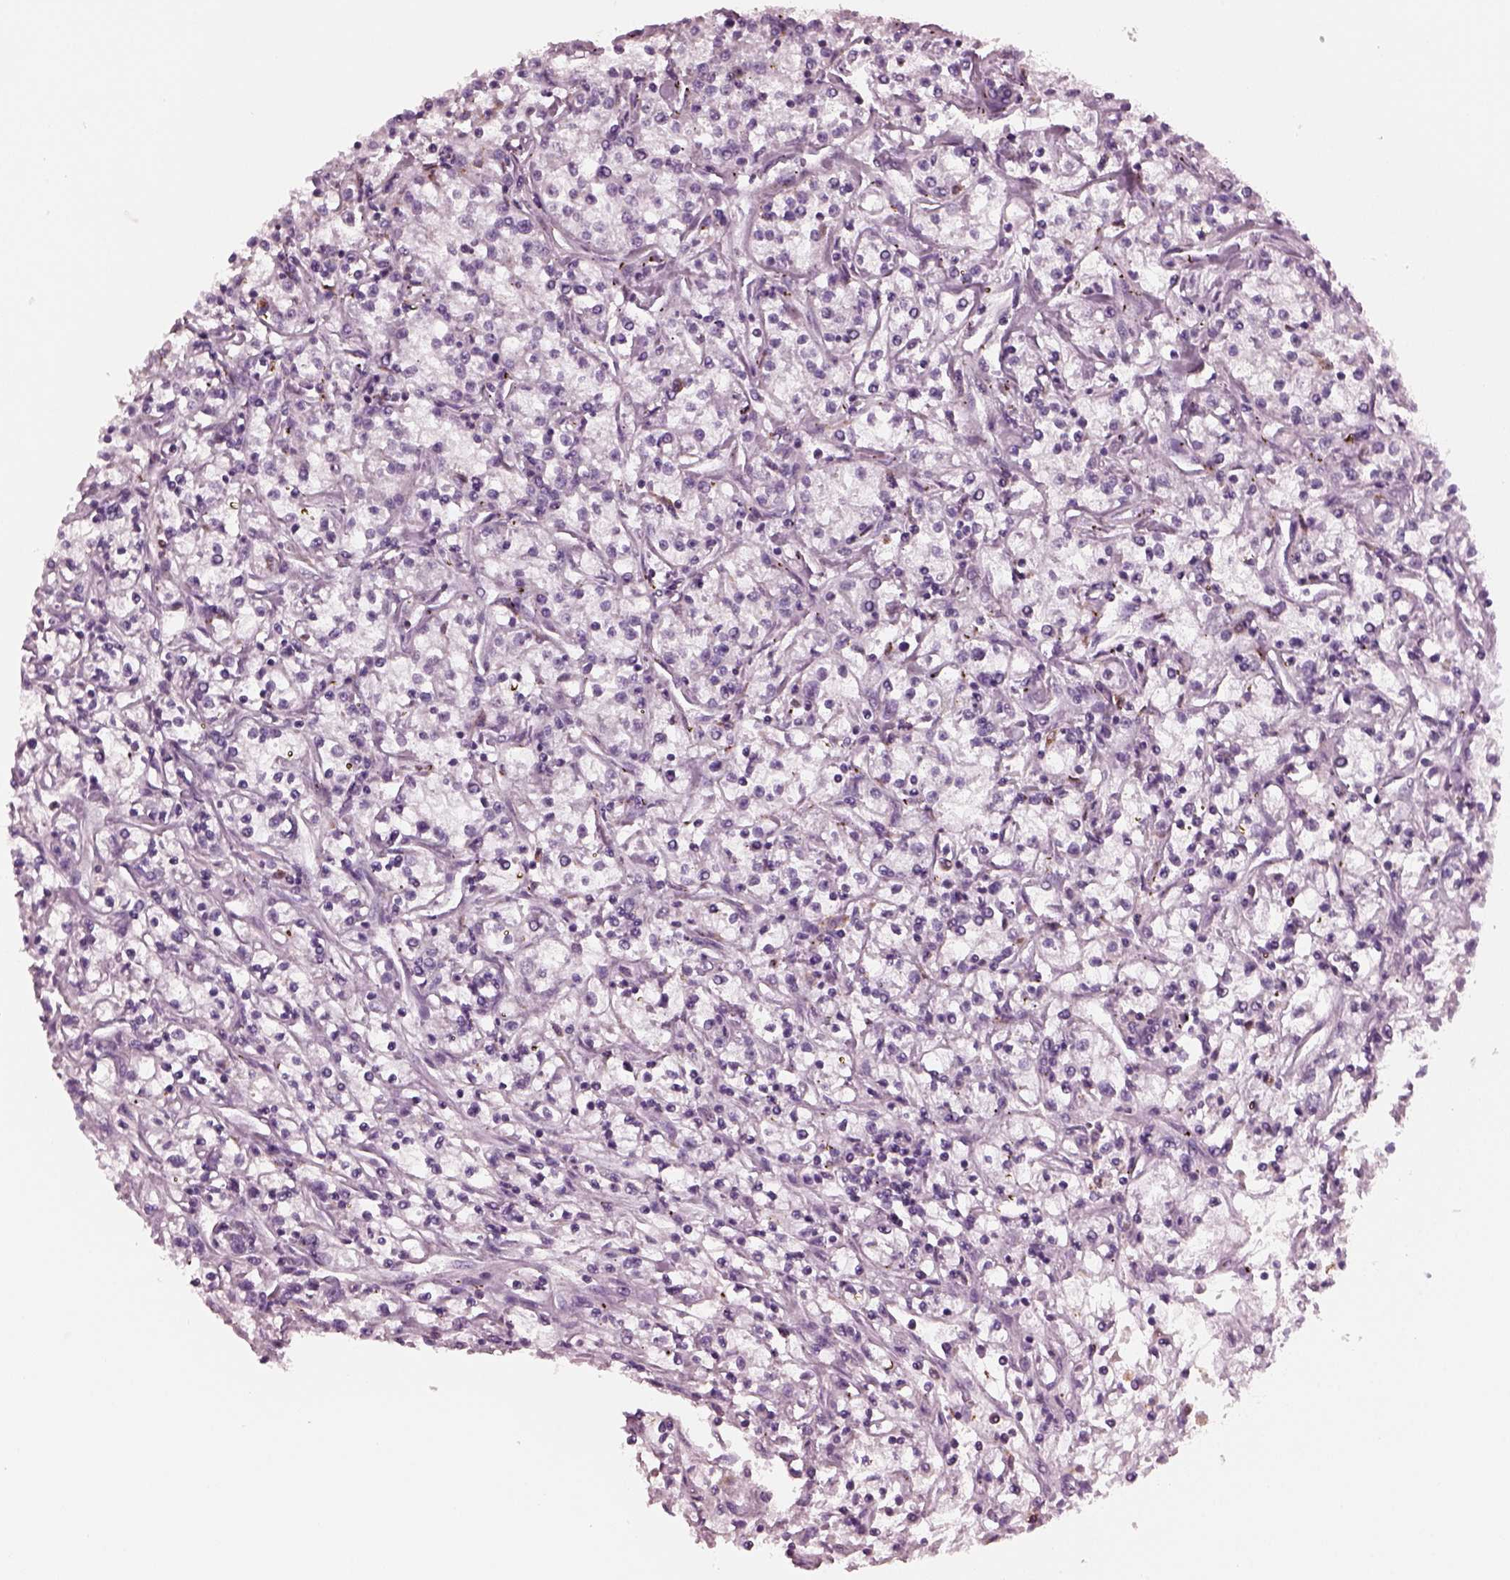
{"staining": {"intensity": "negative", "quantity": "none", "location": "none"}, "tissue": "renal cancer", "cell_type": "Tumor cells", "image_type": "cancer", "snomed": [{"axis": "morphology", "description": "Adenocarcinoma, NOS"}, {"axis": "topography", "description": "Kidney"}], "caption": "An IHC photomicrograph of adenocarcinoma (renal) is shown. There is no staining in tumor cells of adenocarcinoma (renal).", "gene": "SLAMF8", "patient": {"sex": "female", "age": 59}}